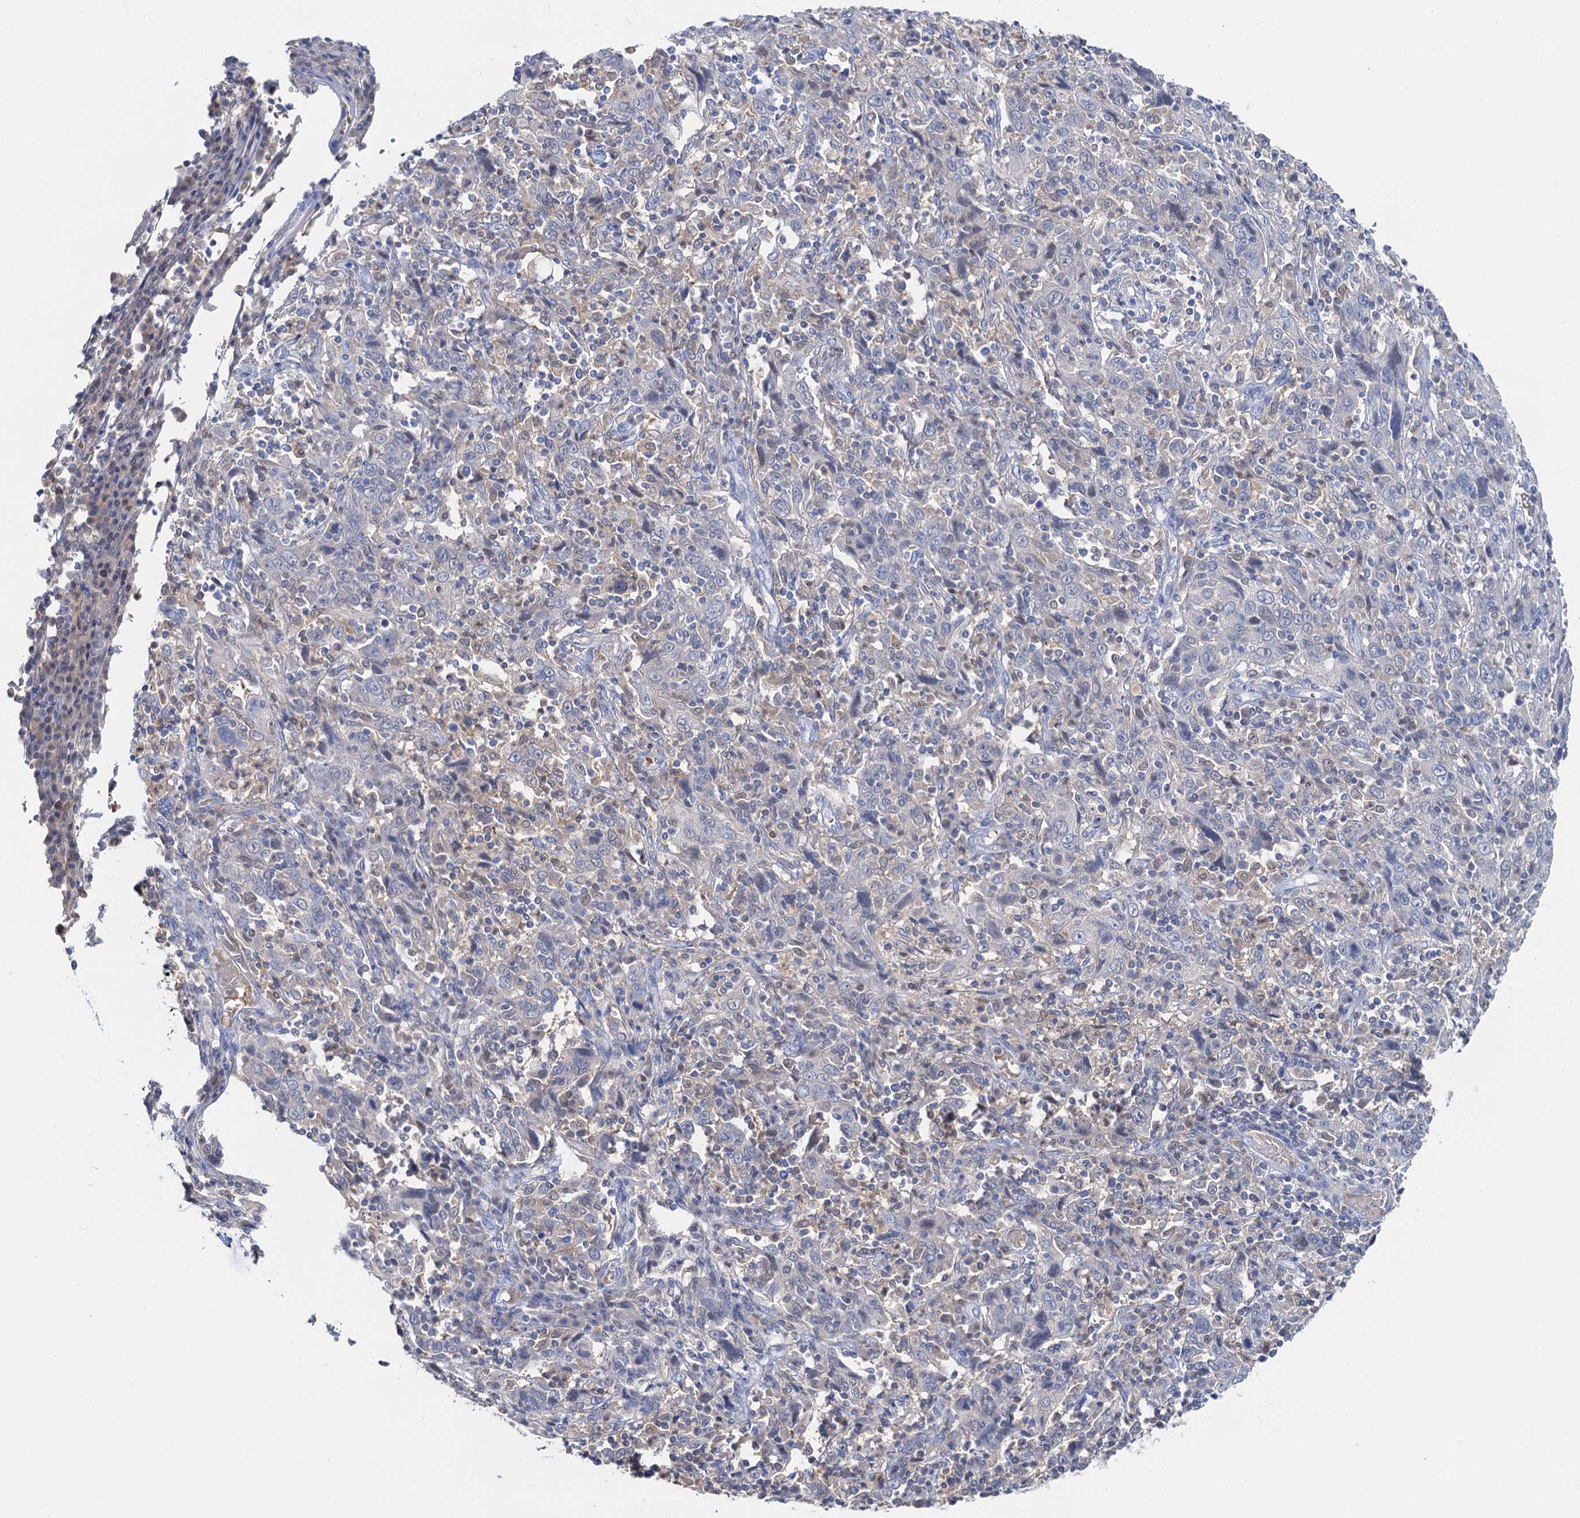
{"staining": {"intensity": "negative", "quantity": "none", "location": "none"}, "tissue": "cervical cancer", "cell_type": "Tumor cells", "image_type": "cancer", "snomed": [{"axis": "morphology", "description": "Squamous cell carcinoma, NOS"}, {"axis": "topography", "description": "Cervix"}], "caption": "The photomicrograph shows no significant expression in tumor cells of cervical cancer (squamous cell carcinoma).", "gene": "FAH", "patient": {"sex": "female", "age": 46}}